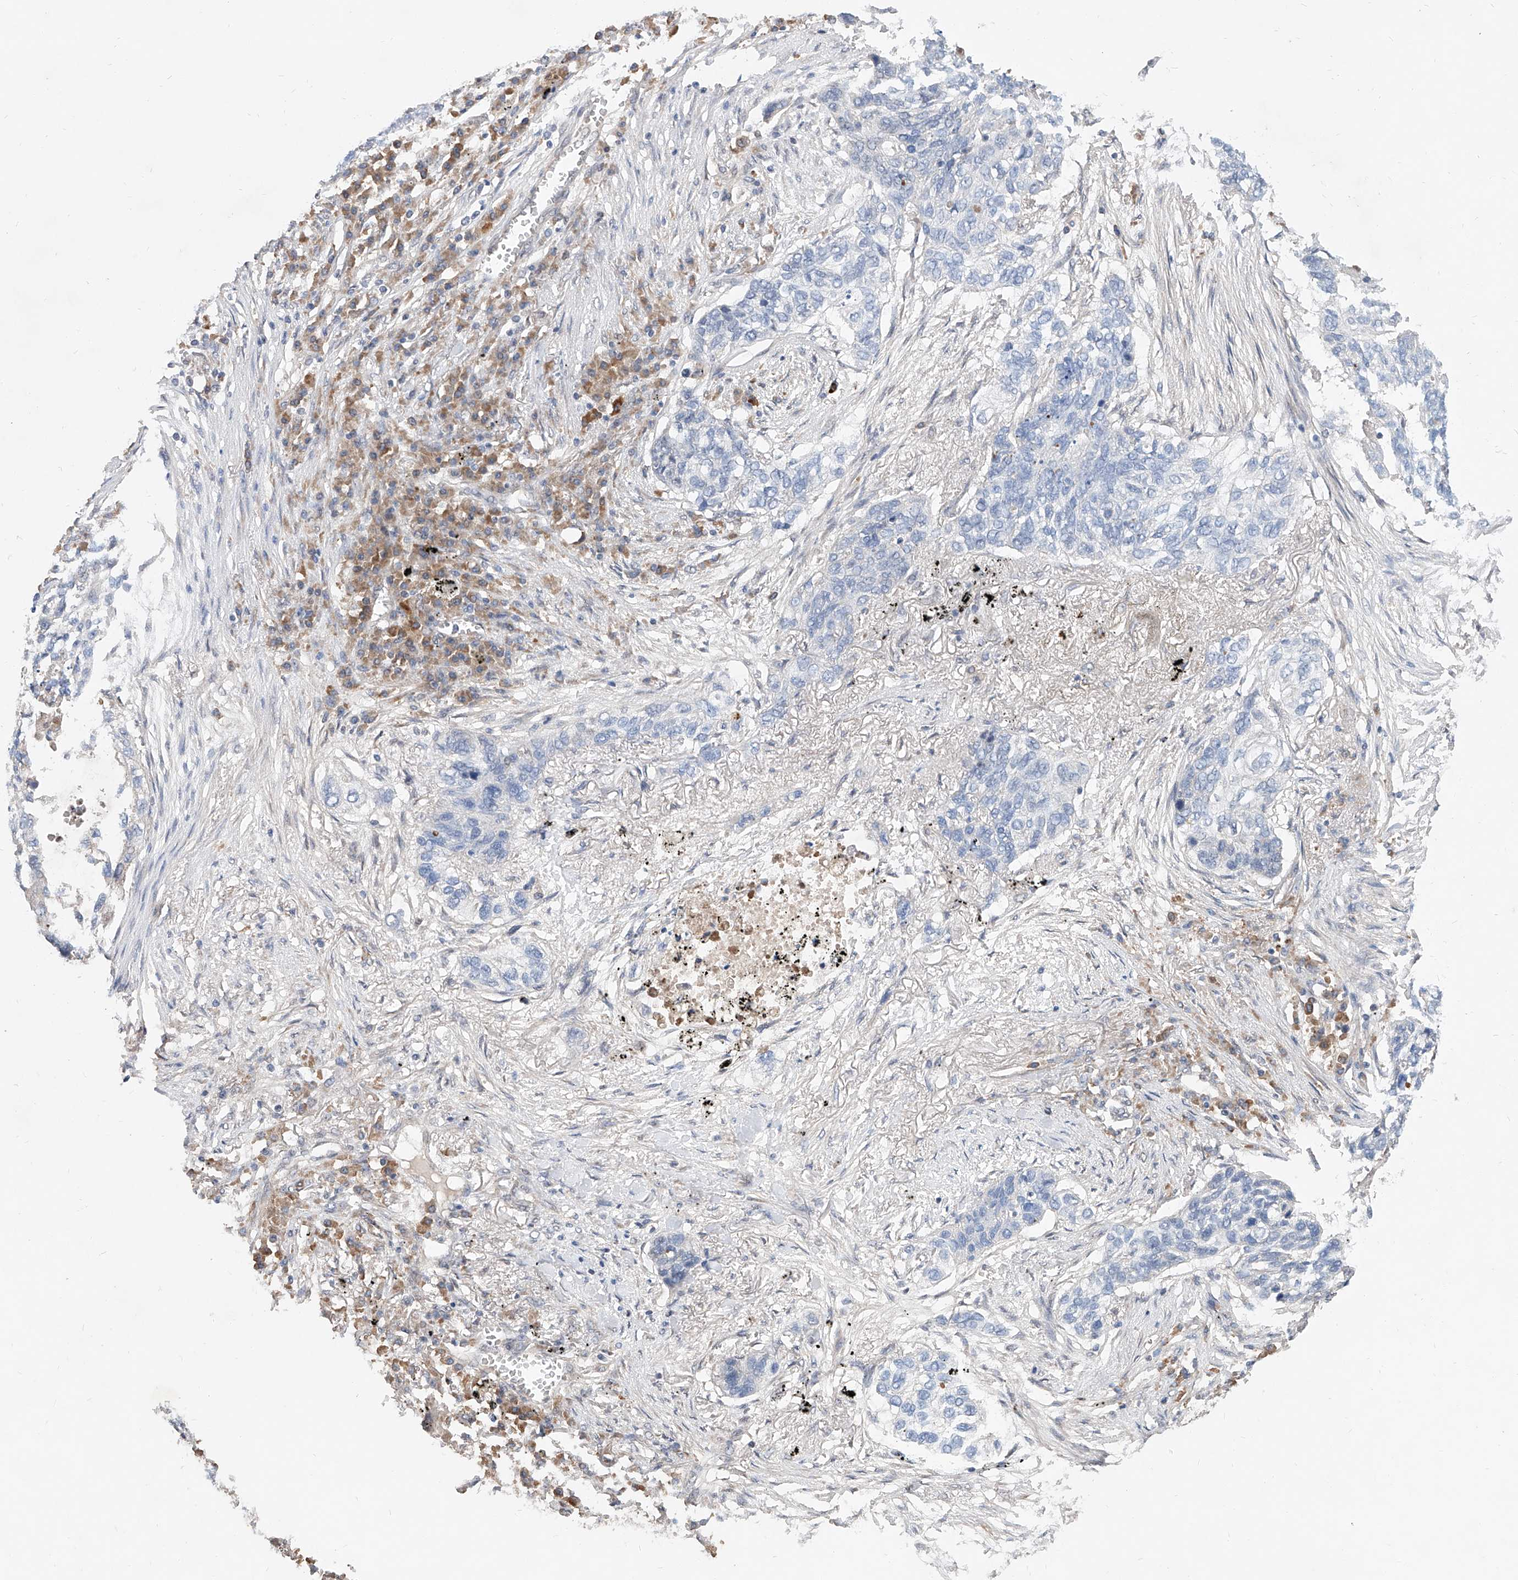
{"staining": {"intensity": "negative", "quantity": "none", "location": "none"}, "tissue": "lung cancer", "cell_type": "Tumor cells", "image_type": "cancer", "snomed": [{"axis": "morphology", "description": "Squamous cell carcinoma, NOS"}, {"axis": "topography", "description": "Lung"}], "caption": "Human lung cancer (squamous cell carcinoma) stained for a protein using immunohistochemistry (IHC) exhibits no positivity in tumor cells.", "gene": "CARMIL3", "patient": {"sex": "female", "age": 63}}